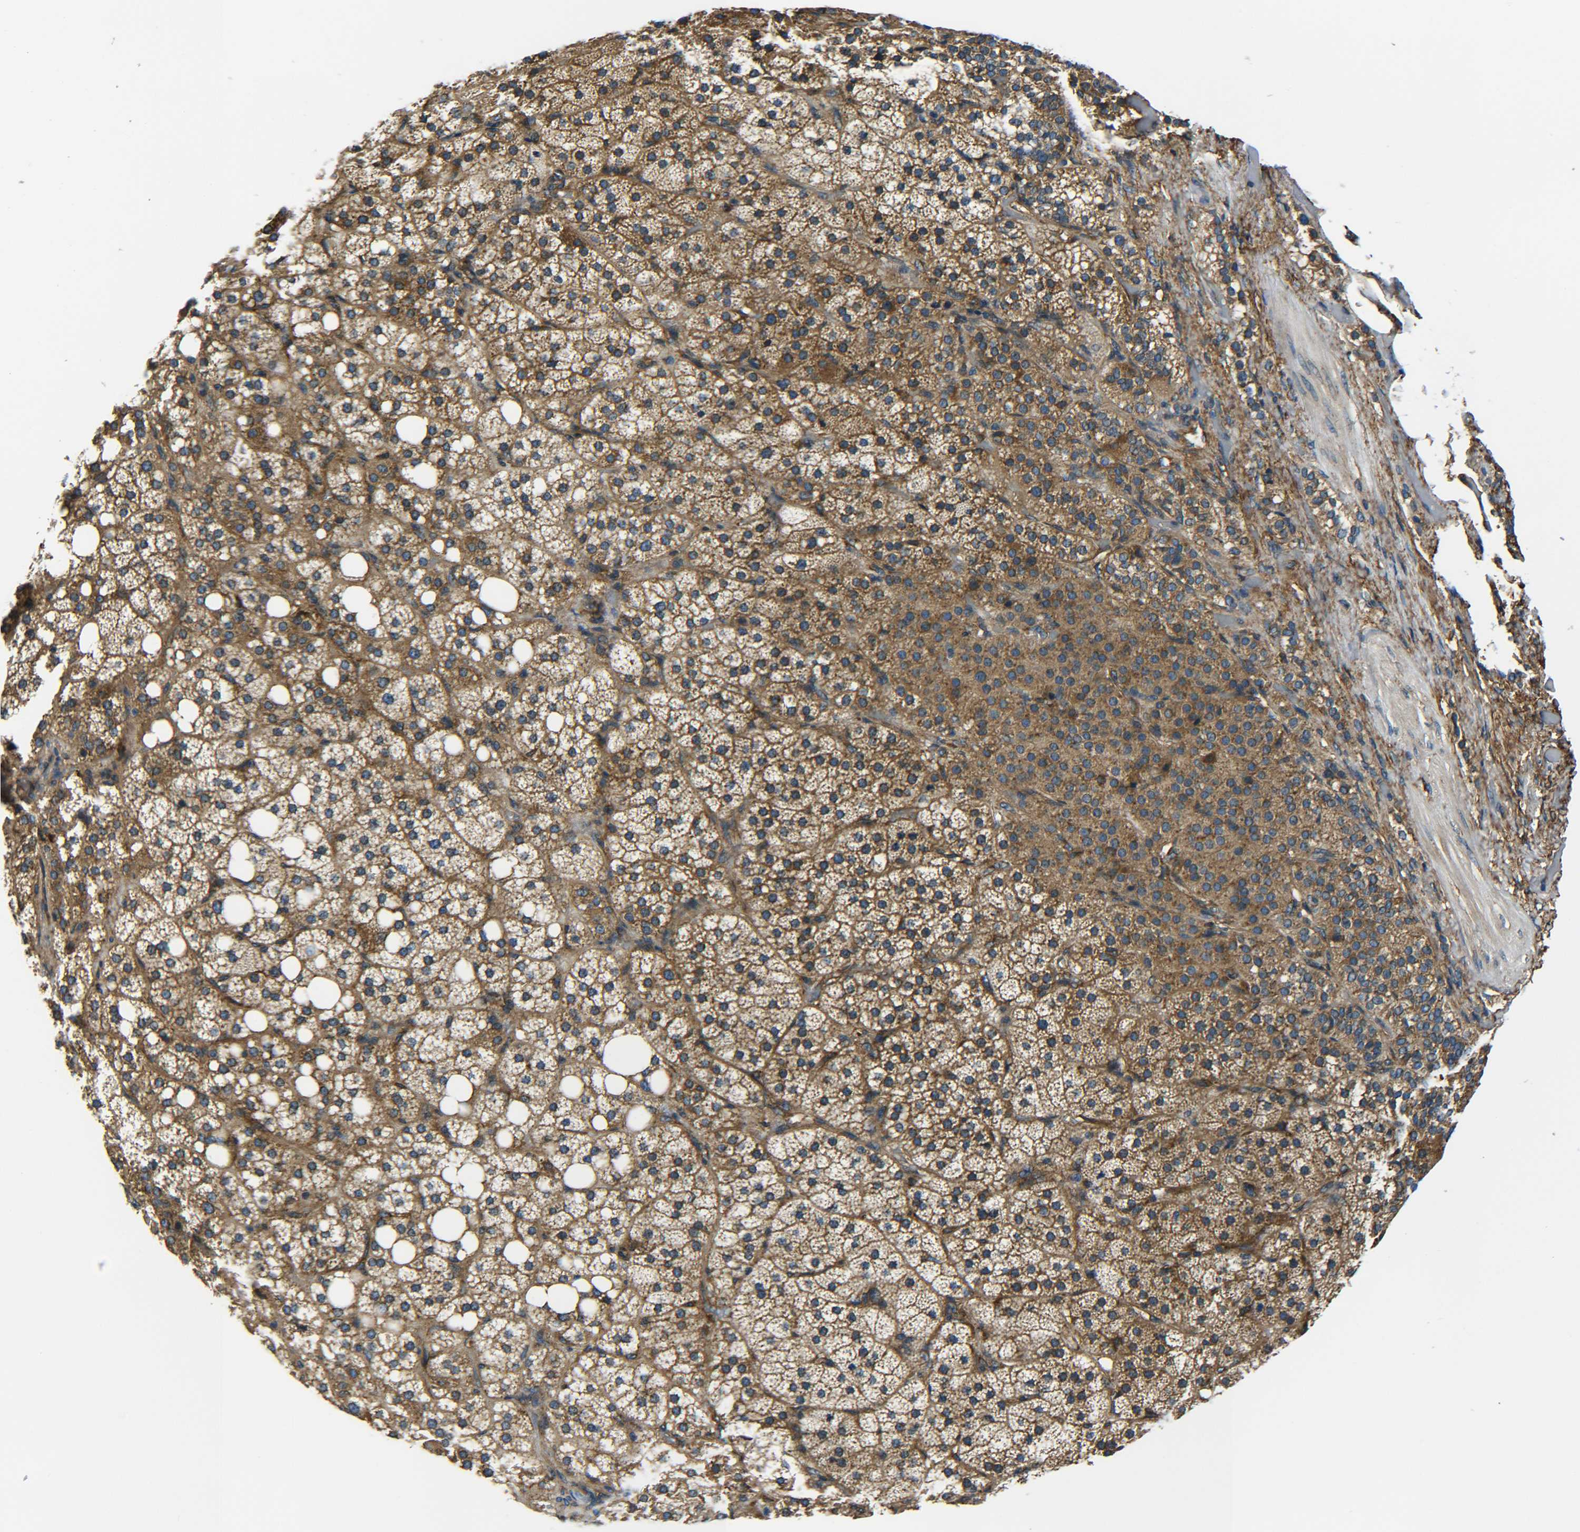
{"staining": {"intensity": "moderate", "quantity": ">75%", "location": "cytoplasmic/membranous"}, "tissue": "adrenal gland", "cell_type": "Glandular cells", "image_type": "normal", "snomed": [{"axis": "morphology", "description": "Normal tissue, NOS"}, {"axis": "topography", "description": "Adrenal gland"}], "caption": "Human adrenal gland stained with a brown dye displays moderate cytoplasmic/membranous positive positivity in about >75% of glandular cells.", "gene": "PREB", "patient": {"sex": "female", "age": 59}}